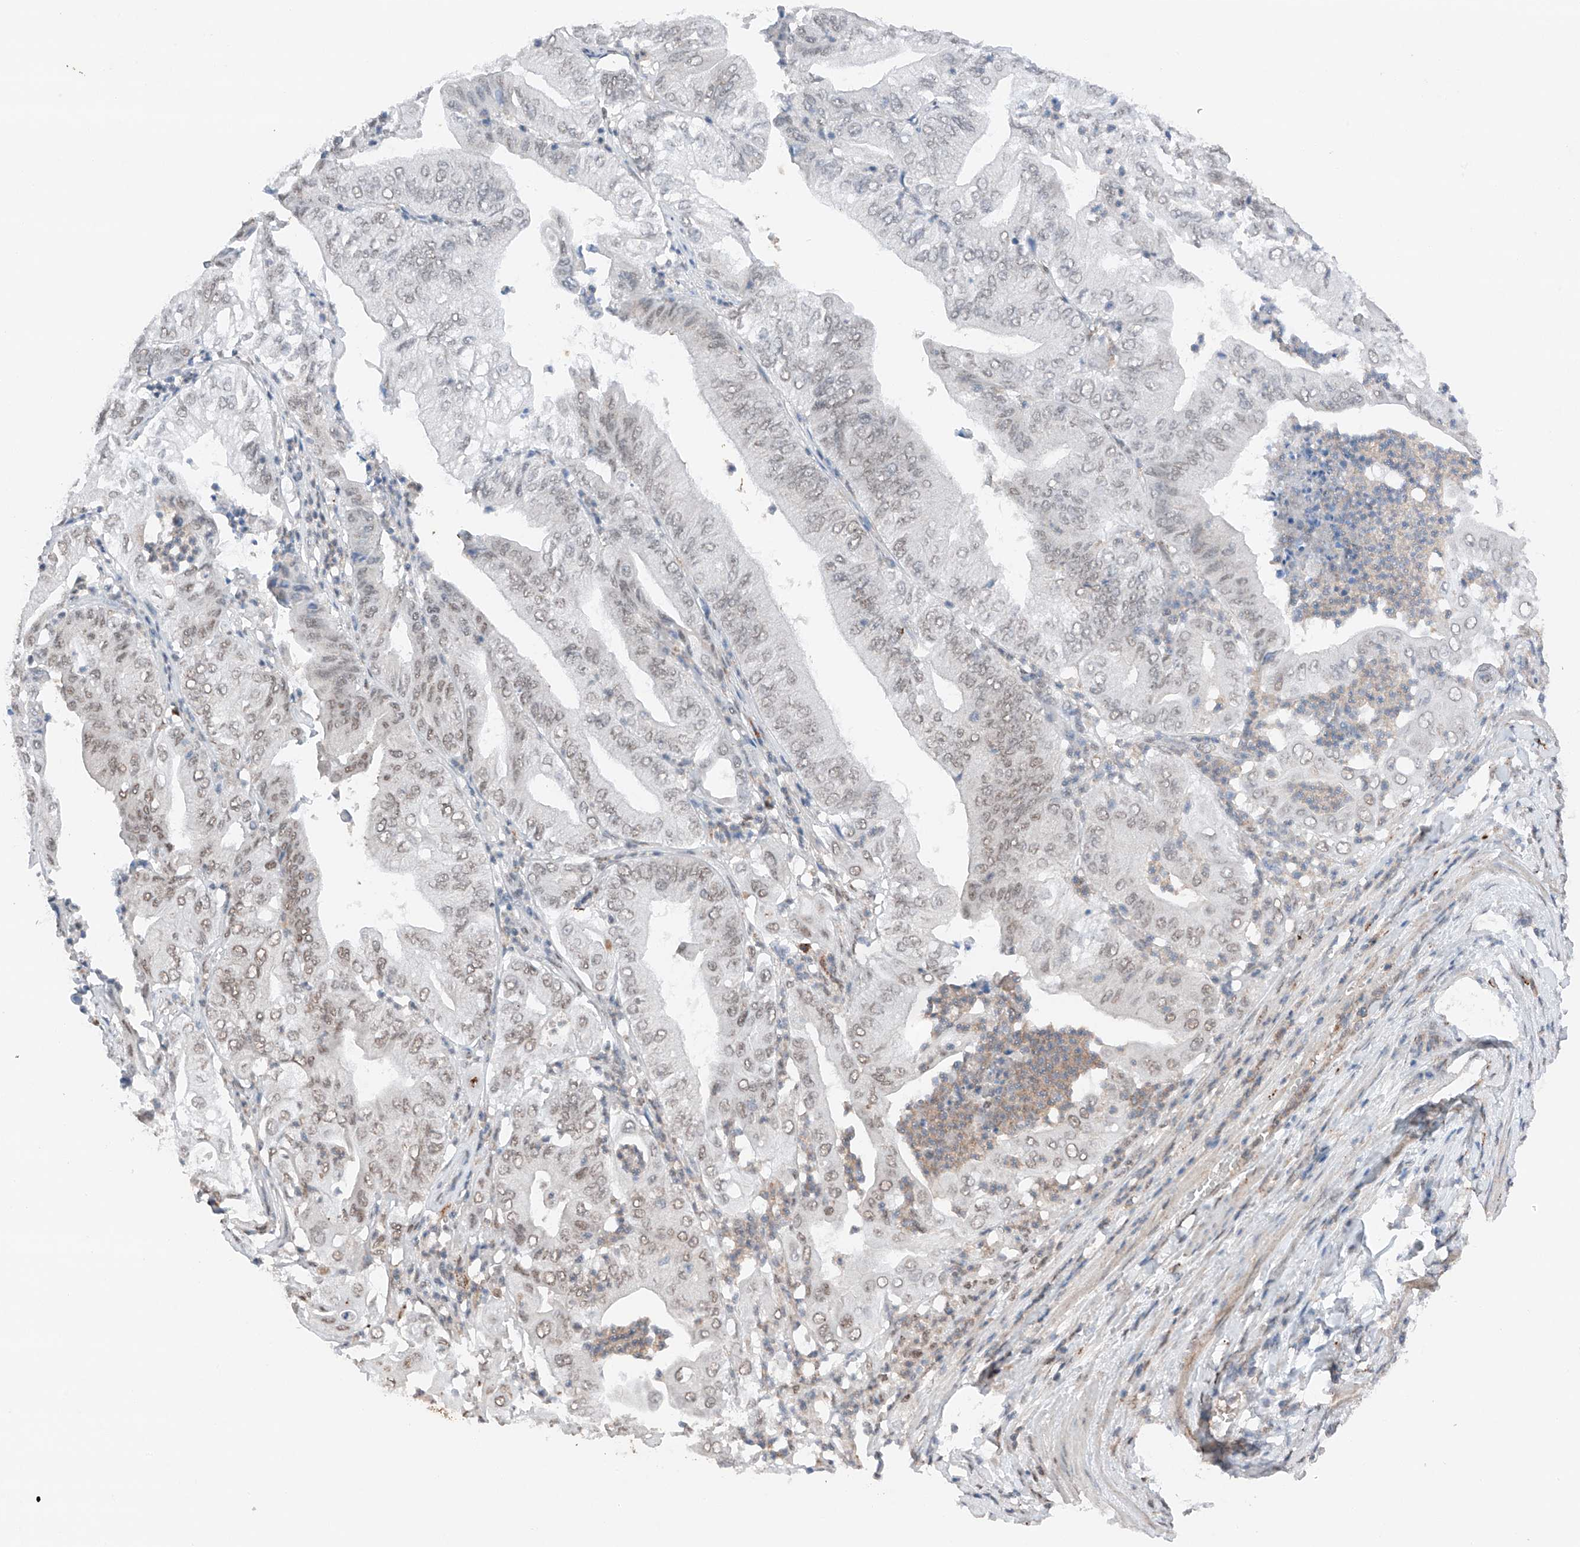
{"staining": {"intensity": "weak", "quantity": "<25%", "location": "nuclear"}, "tissue": "pancreatic cancer", "cell_type": "Tumor cells", "image_type": "cancer", "snomed": [{"axis": "morphology", "description": "Adenocarcinoma, NOS"}, {"axis": "topography", "description": "Pancreas"}], "caption": "IHC photomicrograph of neoplastic tissue: human adenocarcinoma (pancreatic) stained with DAB (3,3'-diaminobenzidine) reveals no significant protein staining in tumor cells.", "gene": "TBX4", "patient": {"sex": "female", "age": 77}}